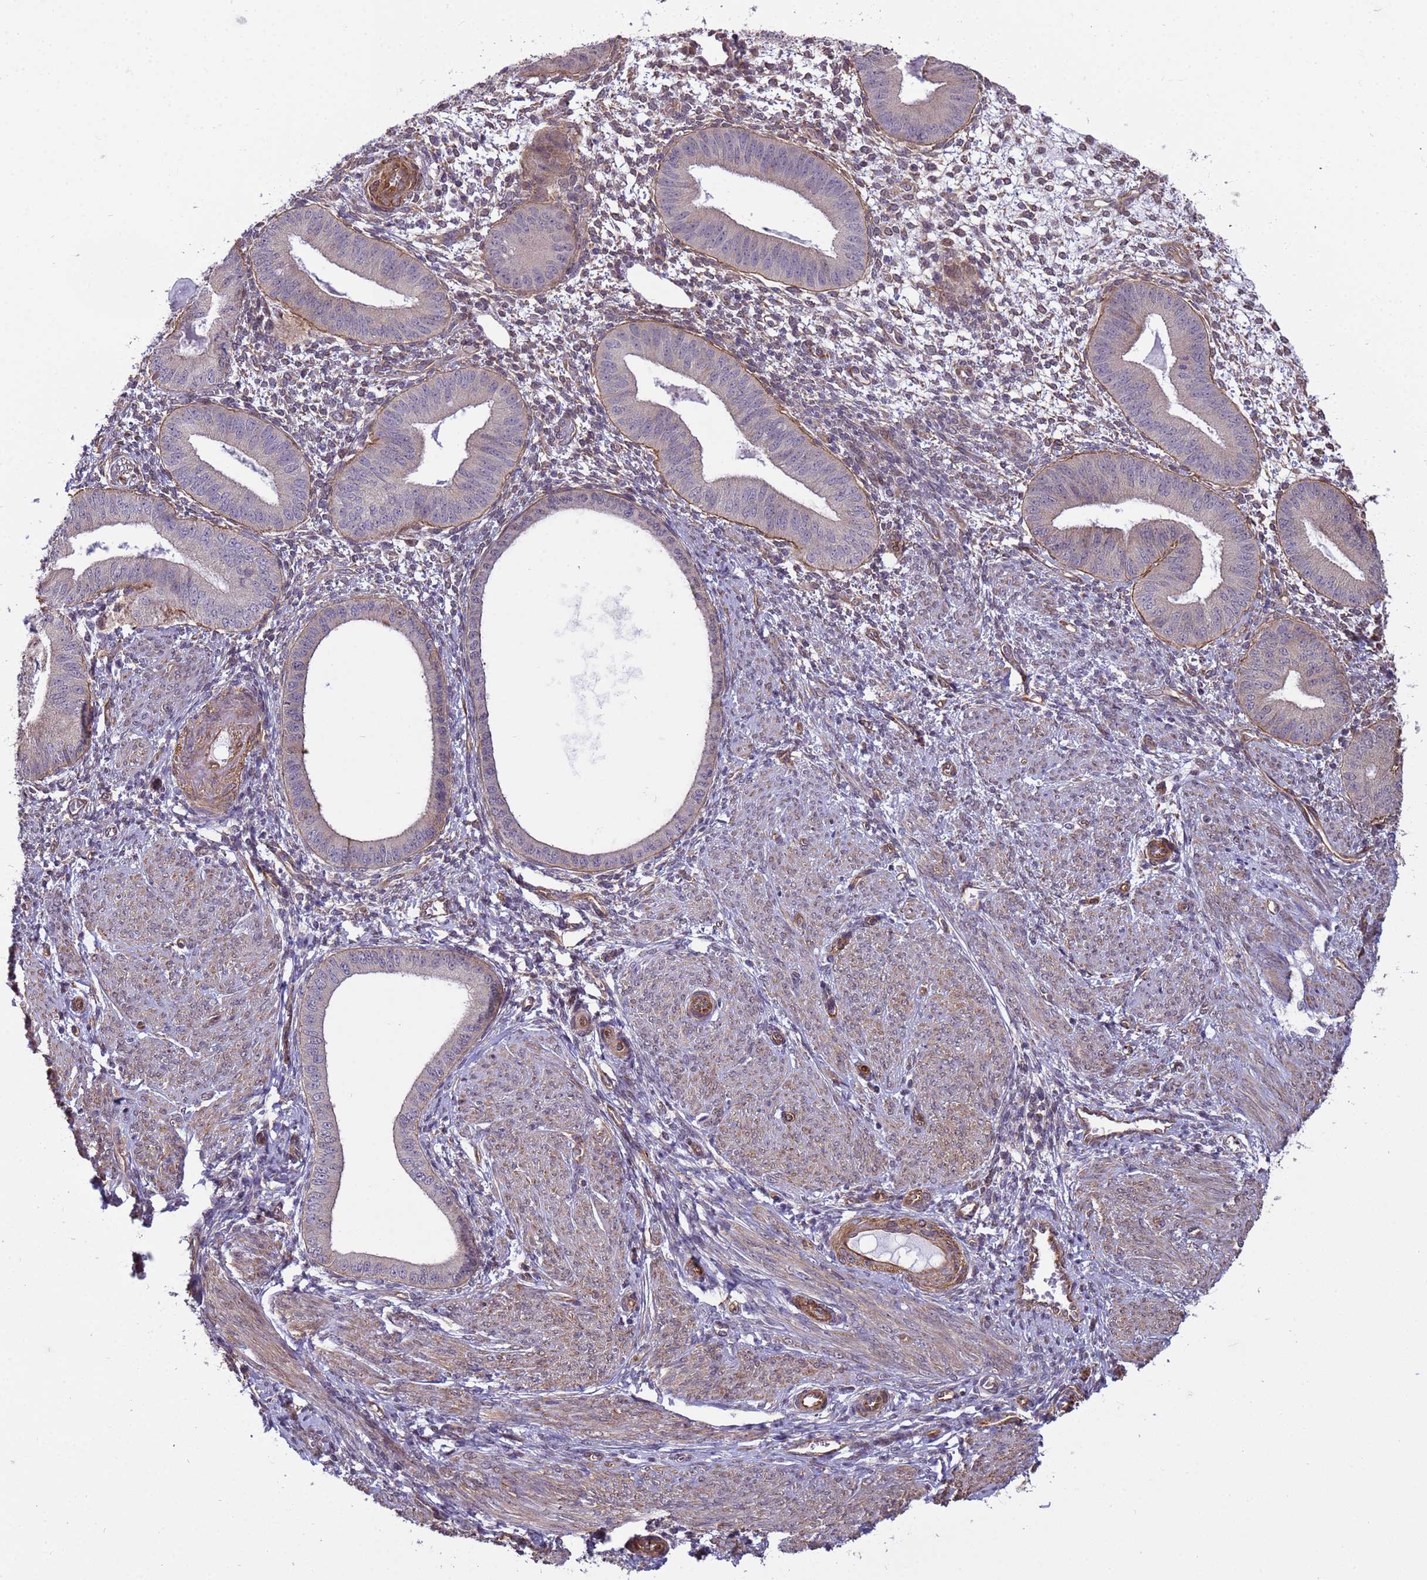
{"staining": {"intensity": "weak", "quantity": "<25%", "location": "cytoplasmic/membranous"}, "tissue": "endometrium", "cell_type": "Cells in endometrial stroma", "image_type": "normal", "snomed": [{"axis": "morphology", "description": "Normal tissue, NOS"}, {"axis": "topography", "description": "Endometrium"}], "caption": "Immunohistochemistry image of normal endometrium: endometrium stained with DAB demonstrates no significant protein expression in cells in endometrial stroma.", "gene": "ITGB4", "patient": {"sex": "female", "age": 49}}